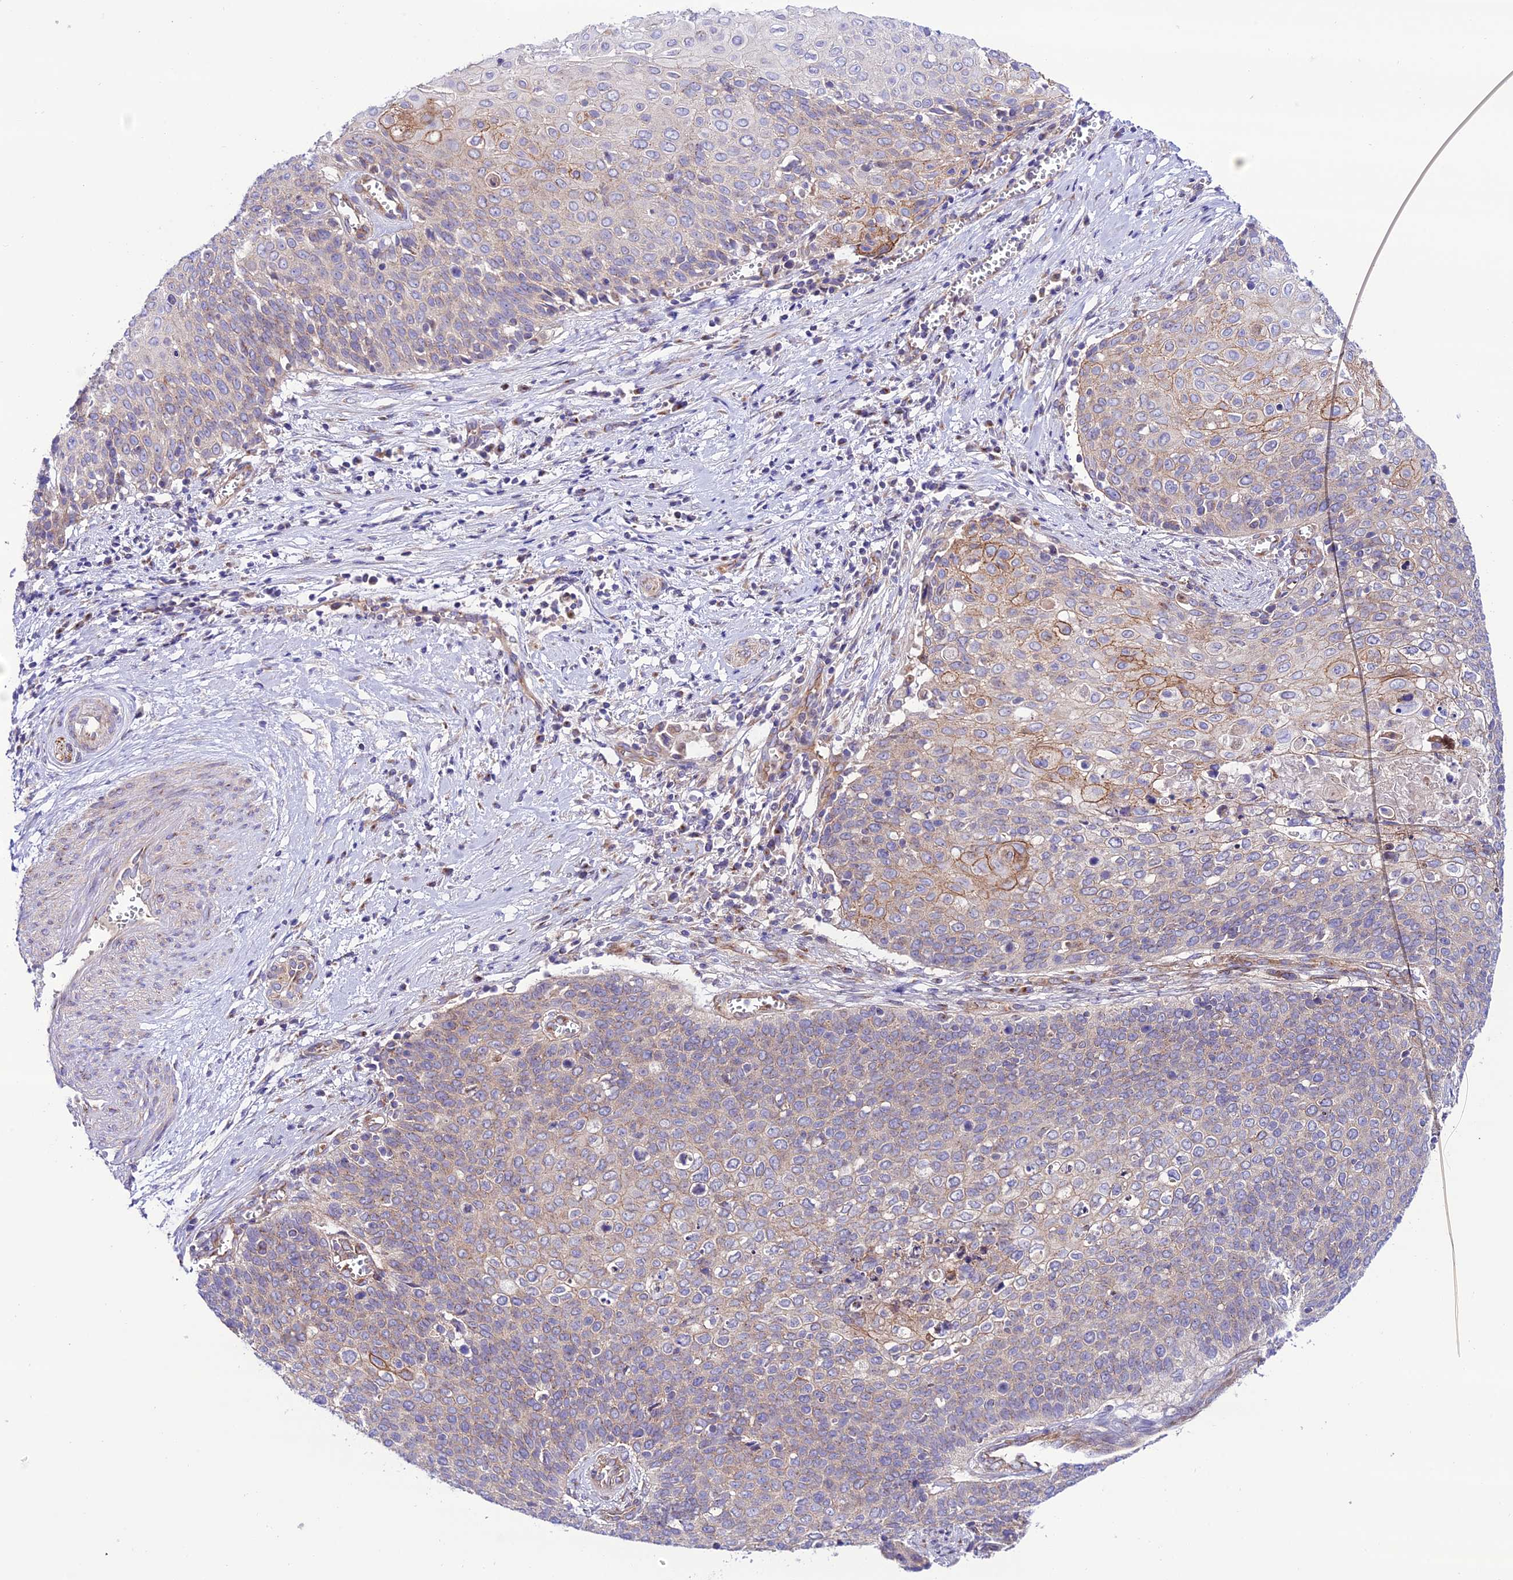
{"staining": {"intensity": "moderate", "quantity": "<25%", "location": "cytoplasmic/membranous"}, "tissue": "cervical cancer", "cell_type": "Tumor cells", "image_type": "cancer", "snomed": [{"axis": "morphology", "description": "Squamous cell carcinoma, NOS"}, {"axis": "topography", "description": "Cervix"}], "caption": "Immunohistochemical staining of squamous cell carcinoma (cervical) displays low levels of moderate cytoplasmic/membranous protein expression in approximately <25% of tumor cells.", "gene": "LACTB2", "patient": {"sex": "female", "age": 39}}